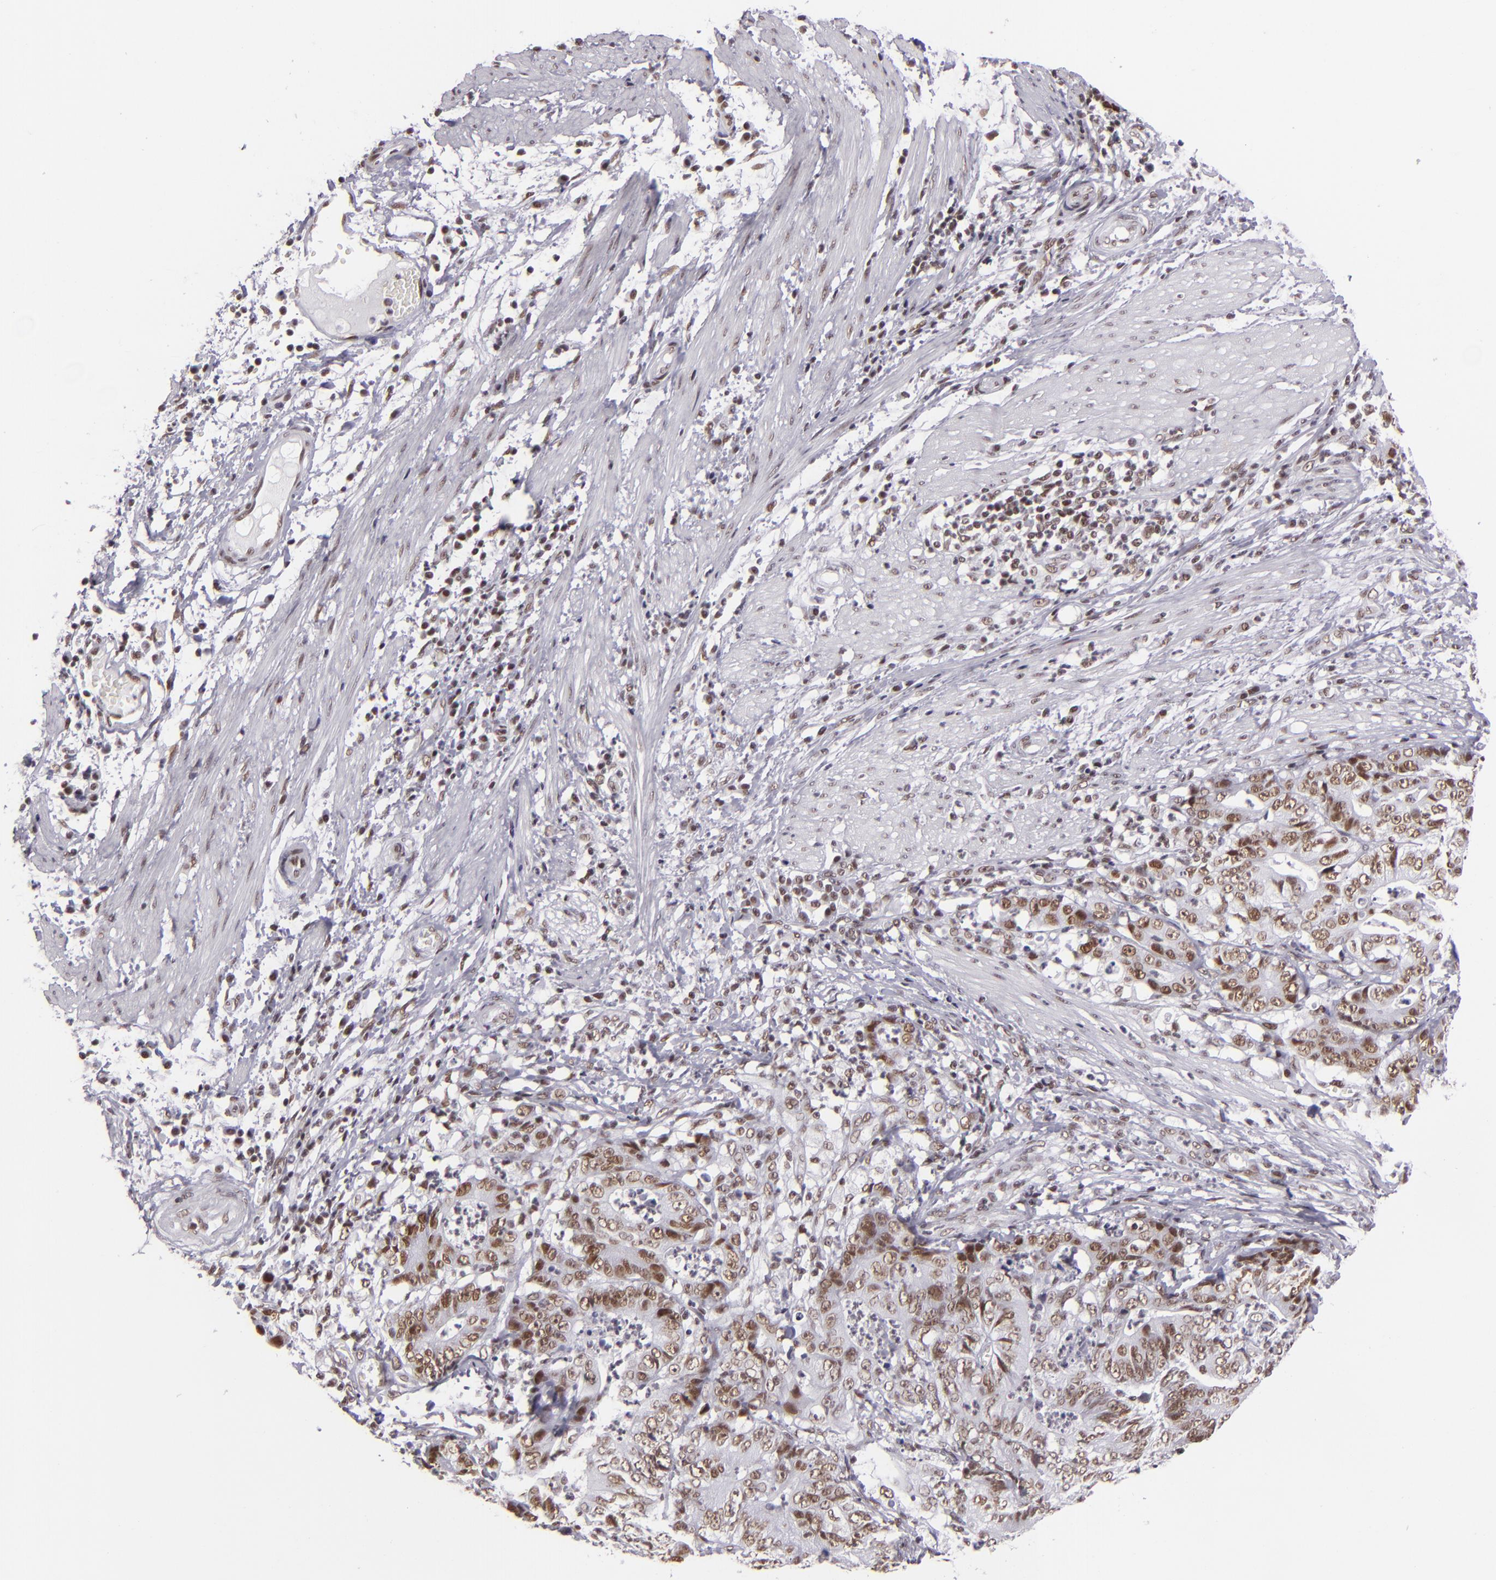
{"staining": {"intensity": "moderate", "quantity": ">75%", "location": "nuclear"}, "tissue": "stomach cancer", "cell_type": "Tumor cells", "image_type": "cancer", "snomed": [{"axis": "morphology", "description": "Adenocarcinoma, NOS"}, {"axis": "topography", "description": "Stomach, lower"}], "caption": "Adenocarcinoma (stomach) stained with a brown dye displays moderate nuclear positive staining in approximately >75% of tumor cells.", "gene": "BRD8", "patient": {"sex": "female", "age": 86}}